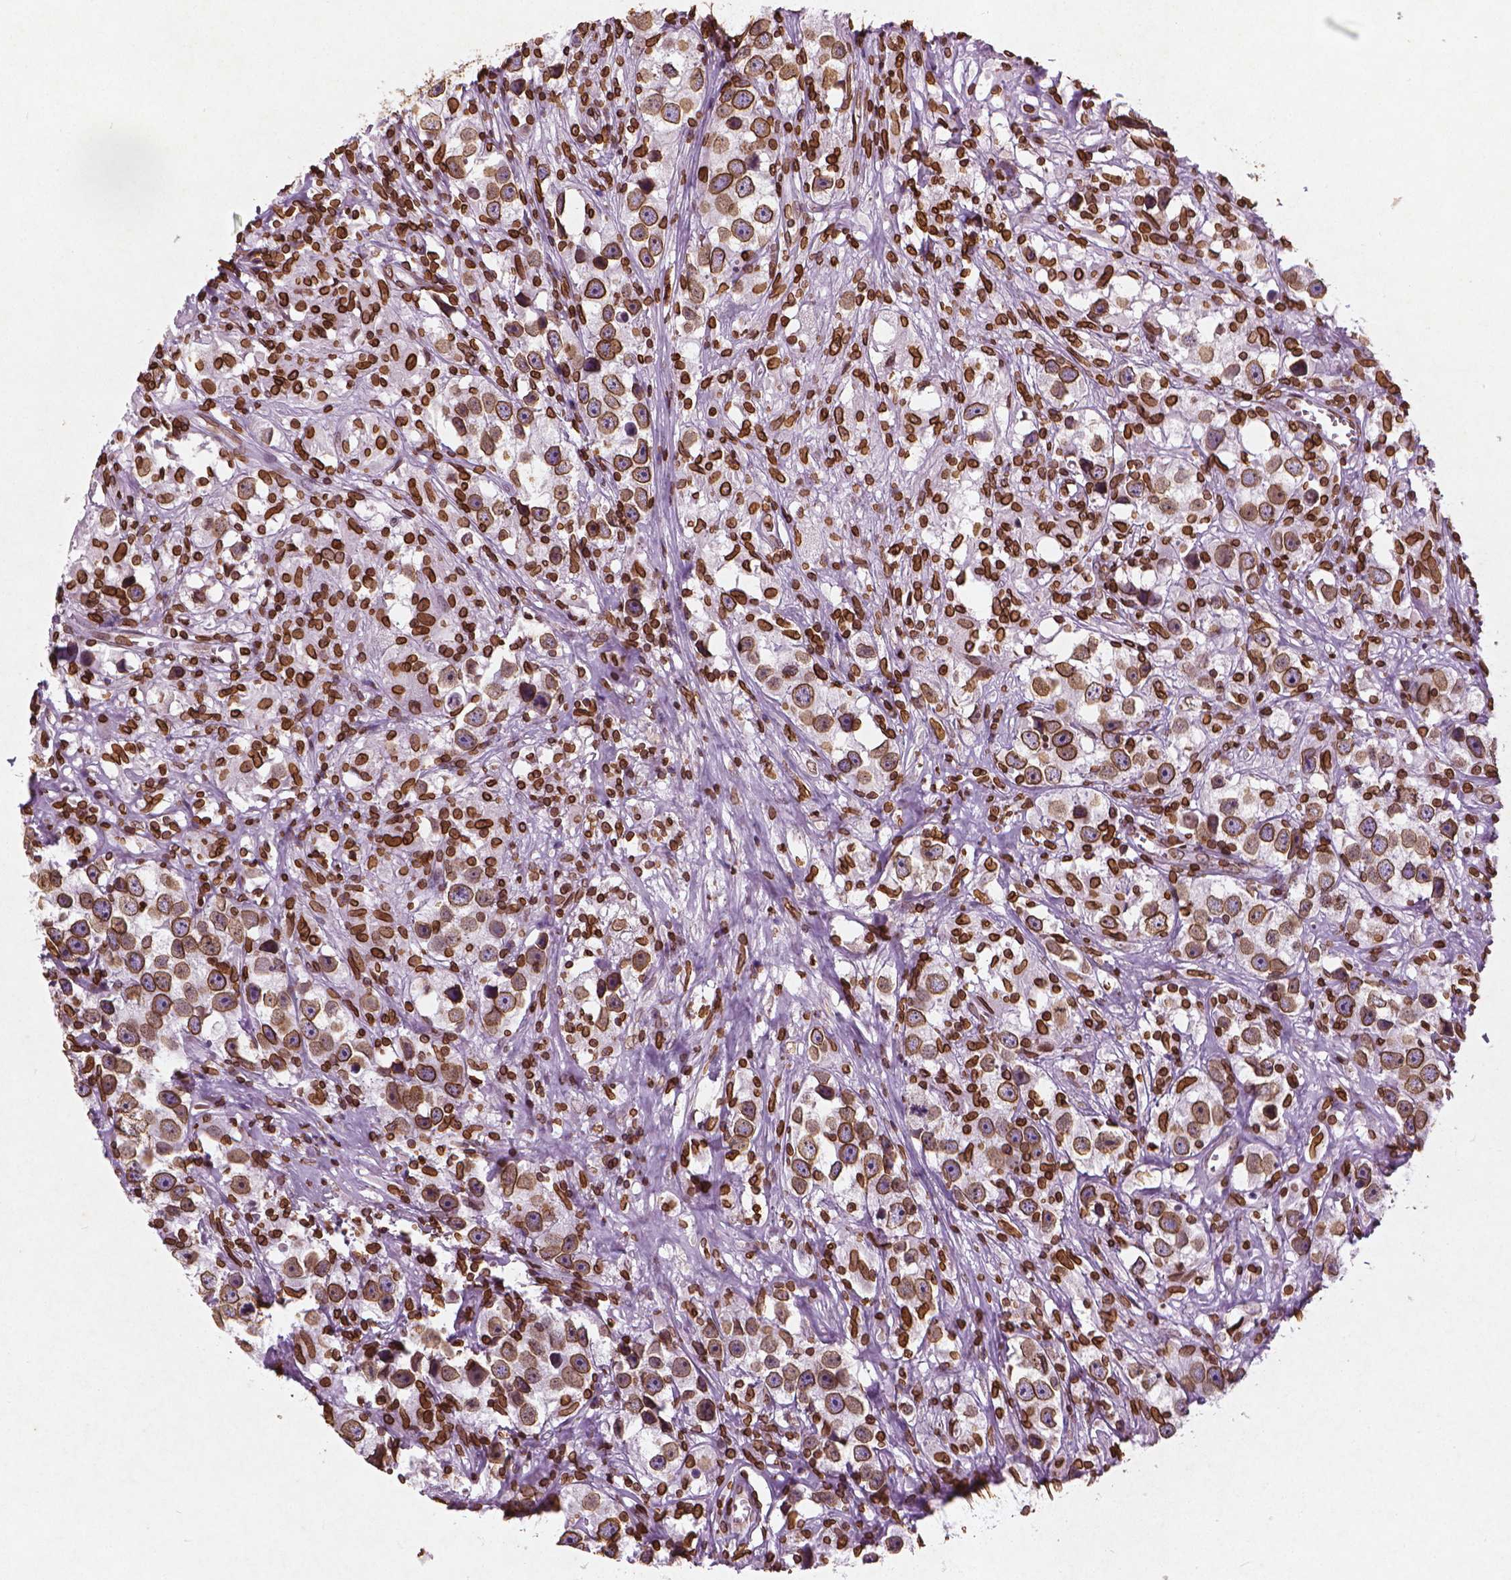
{"staining": {"intensity": "strong", "quantity": ">75%", "location": "cytoplasmic/membranous,nuclear"}, "tissue": "testis cancer", "cell_type": "Tumor cells", "image_type": "cancer", "snomed": [{"axis": "morphology", "description": "Seminoma, NOS"}, {"axis": "topography", "description": "Testis"}], "caption": "Protein expression analysis of testis cancer demonstrates strong cytoplasmic/membranous and nuclear staining in about >75% of tumor cells. The staining is performed using DAB brown chromogen to label protein expression. The nuclei are counter-stained blue using hematoxylin.", "gene": "LMNB1", "patient": {"sex": "male", "age": 49}}